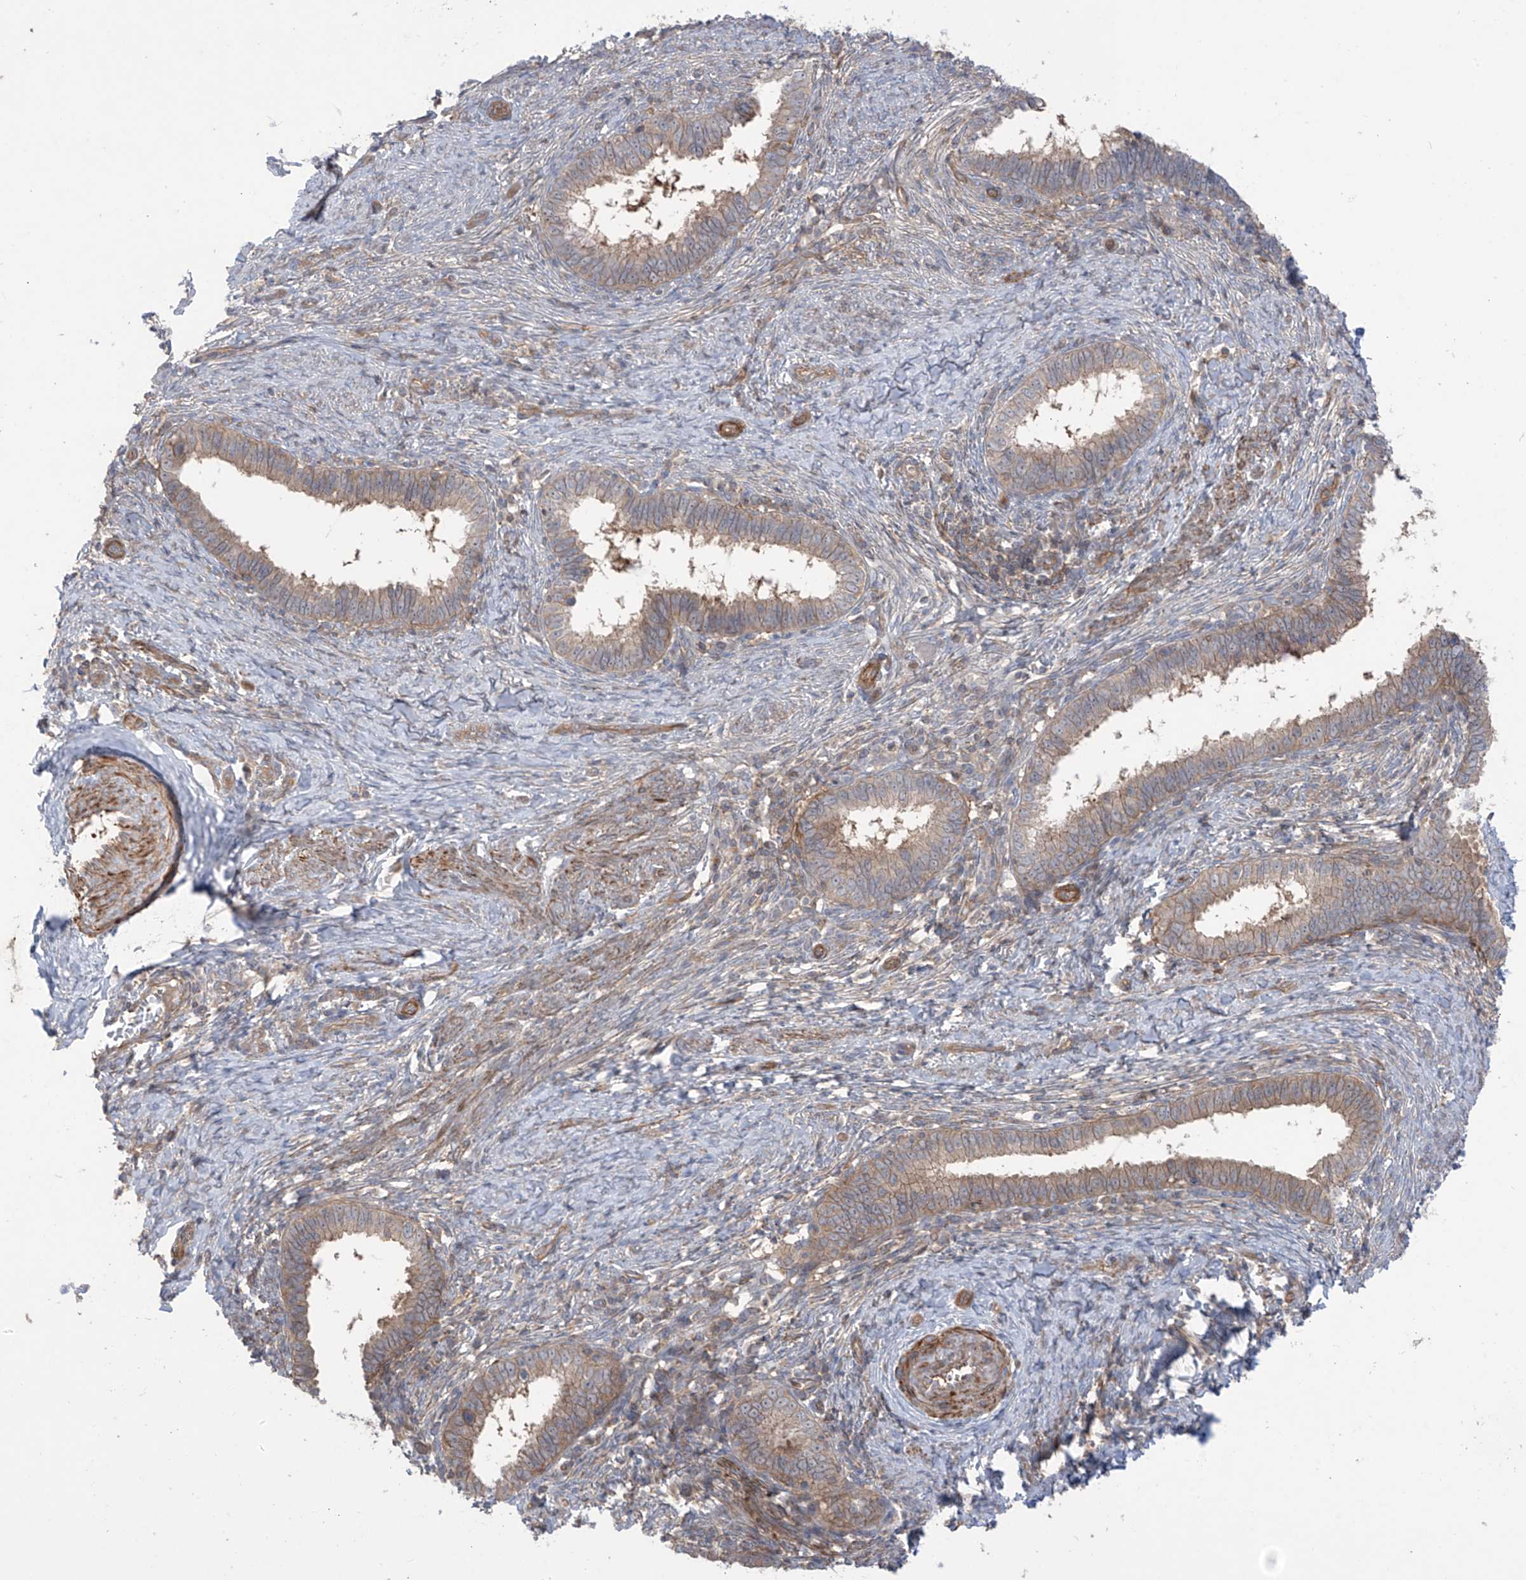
{"staining": {"intensity": "weak", "quantity": ">75%", "location": "cytoplasmic/membranous"}, "tissue": "cervical cancer", "cell_type": "Tumor cells", "image_type": "cancer", "snomed": [{"axis": "morphology", "description": "Adenocarcinoma, NOS"}, {"axis": "topography", "description": "Cervix"}], "caption": "Immunohistochemical staining of adenocarcinoma (cervical) displays weak cytoplasmic/membranous protein expression in about >75% of tumor cells.", "gene": "TRMU", "patient": {"sex": "female", "age": 36}}